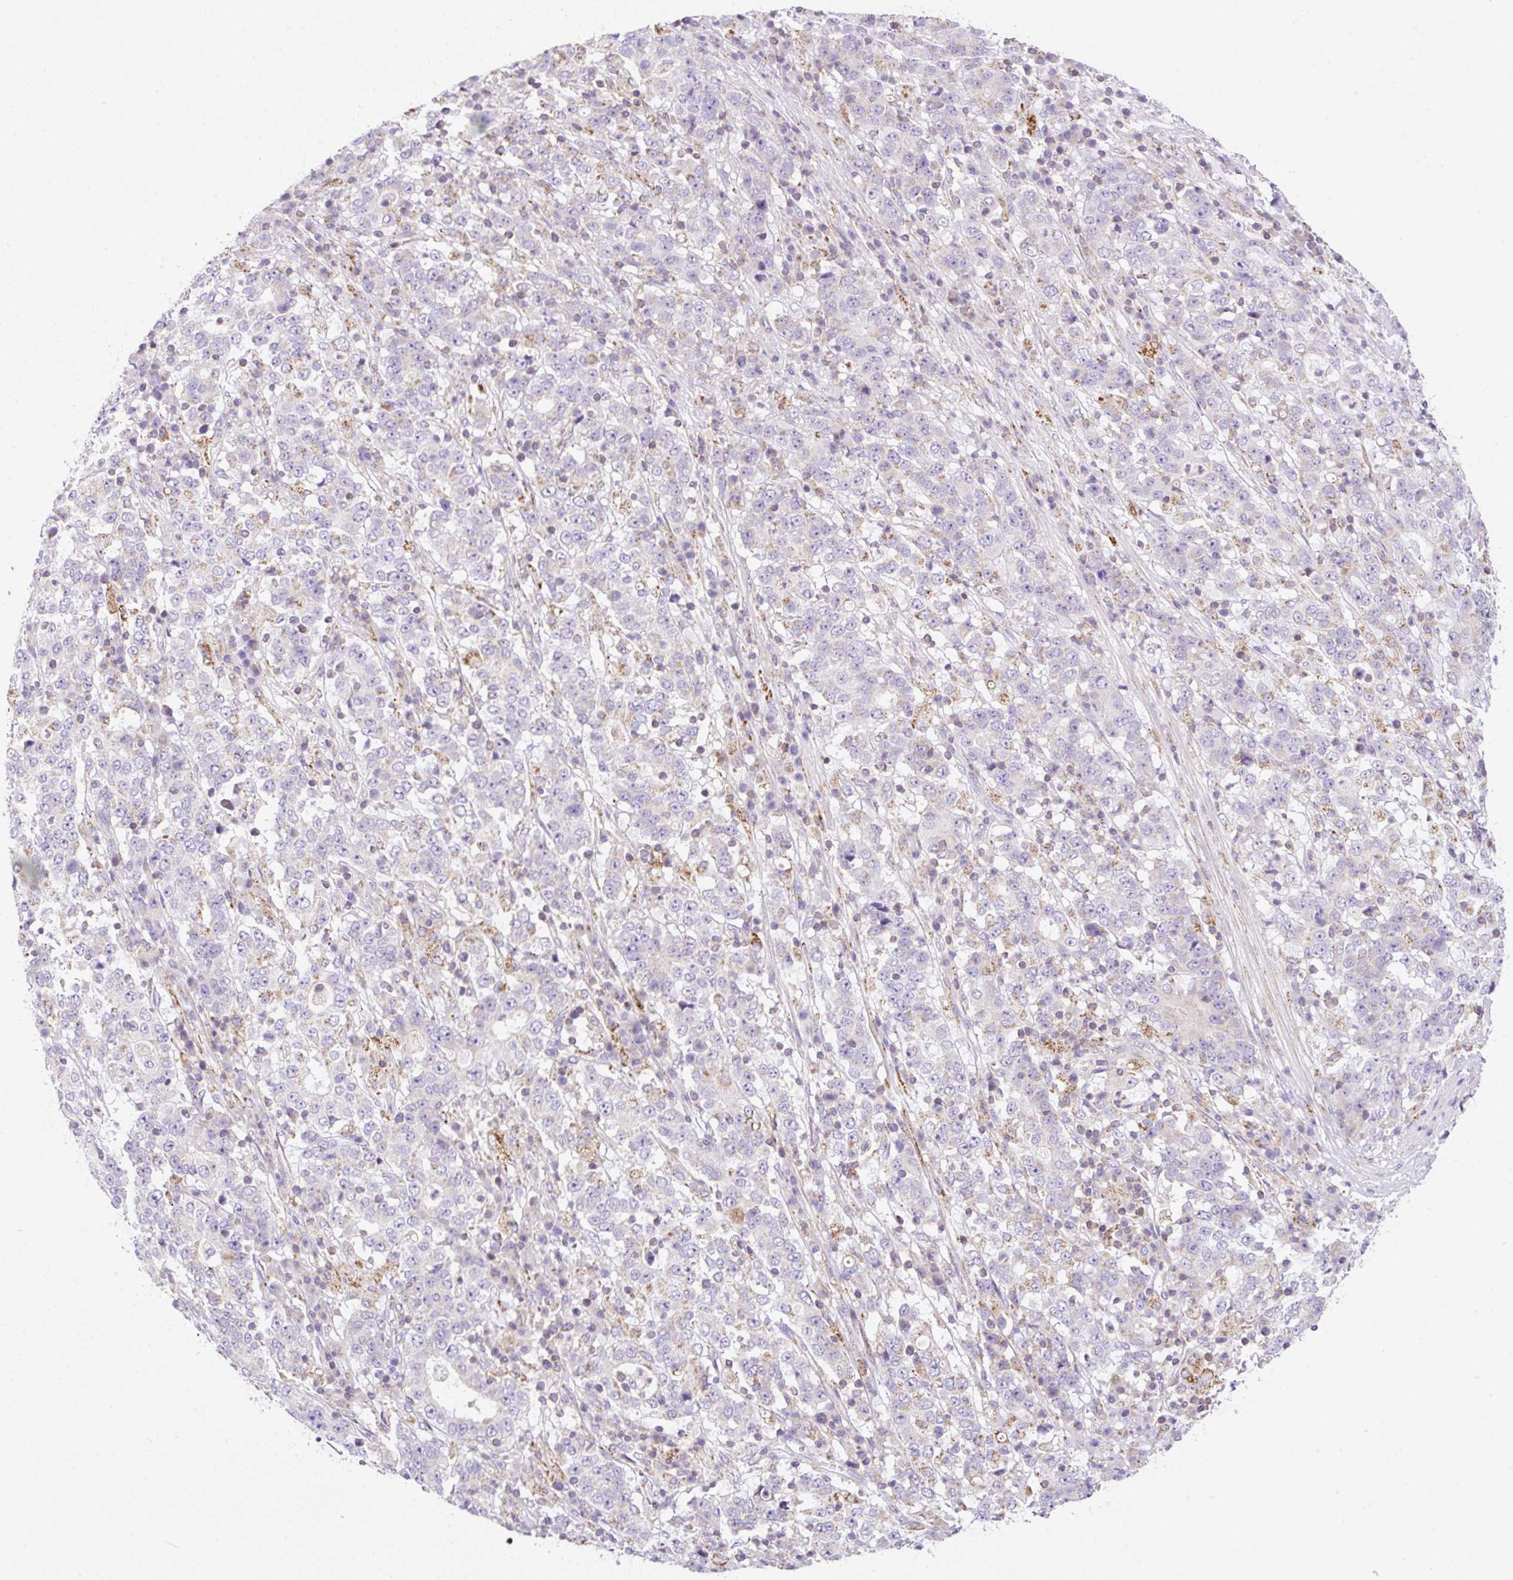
{"staining": {"intensity": "negative", "quantity": "none", "location": "none"}, "tissue": "stomach cancer", "cell_type": "Tumor cells", "image_type": "cancer", "snomed": [{"axis": "morphology", "description": "Adenocarcinoma, NOS"}, {"axis": "topography", "description": "Stomach"}], "caption": "A micrograph of human adenocarcinoma (stomach) is negative for staining in tumor cells.", "gene": "NF1", "patient": {"sex": "male", "age": 59}}